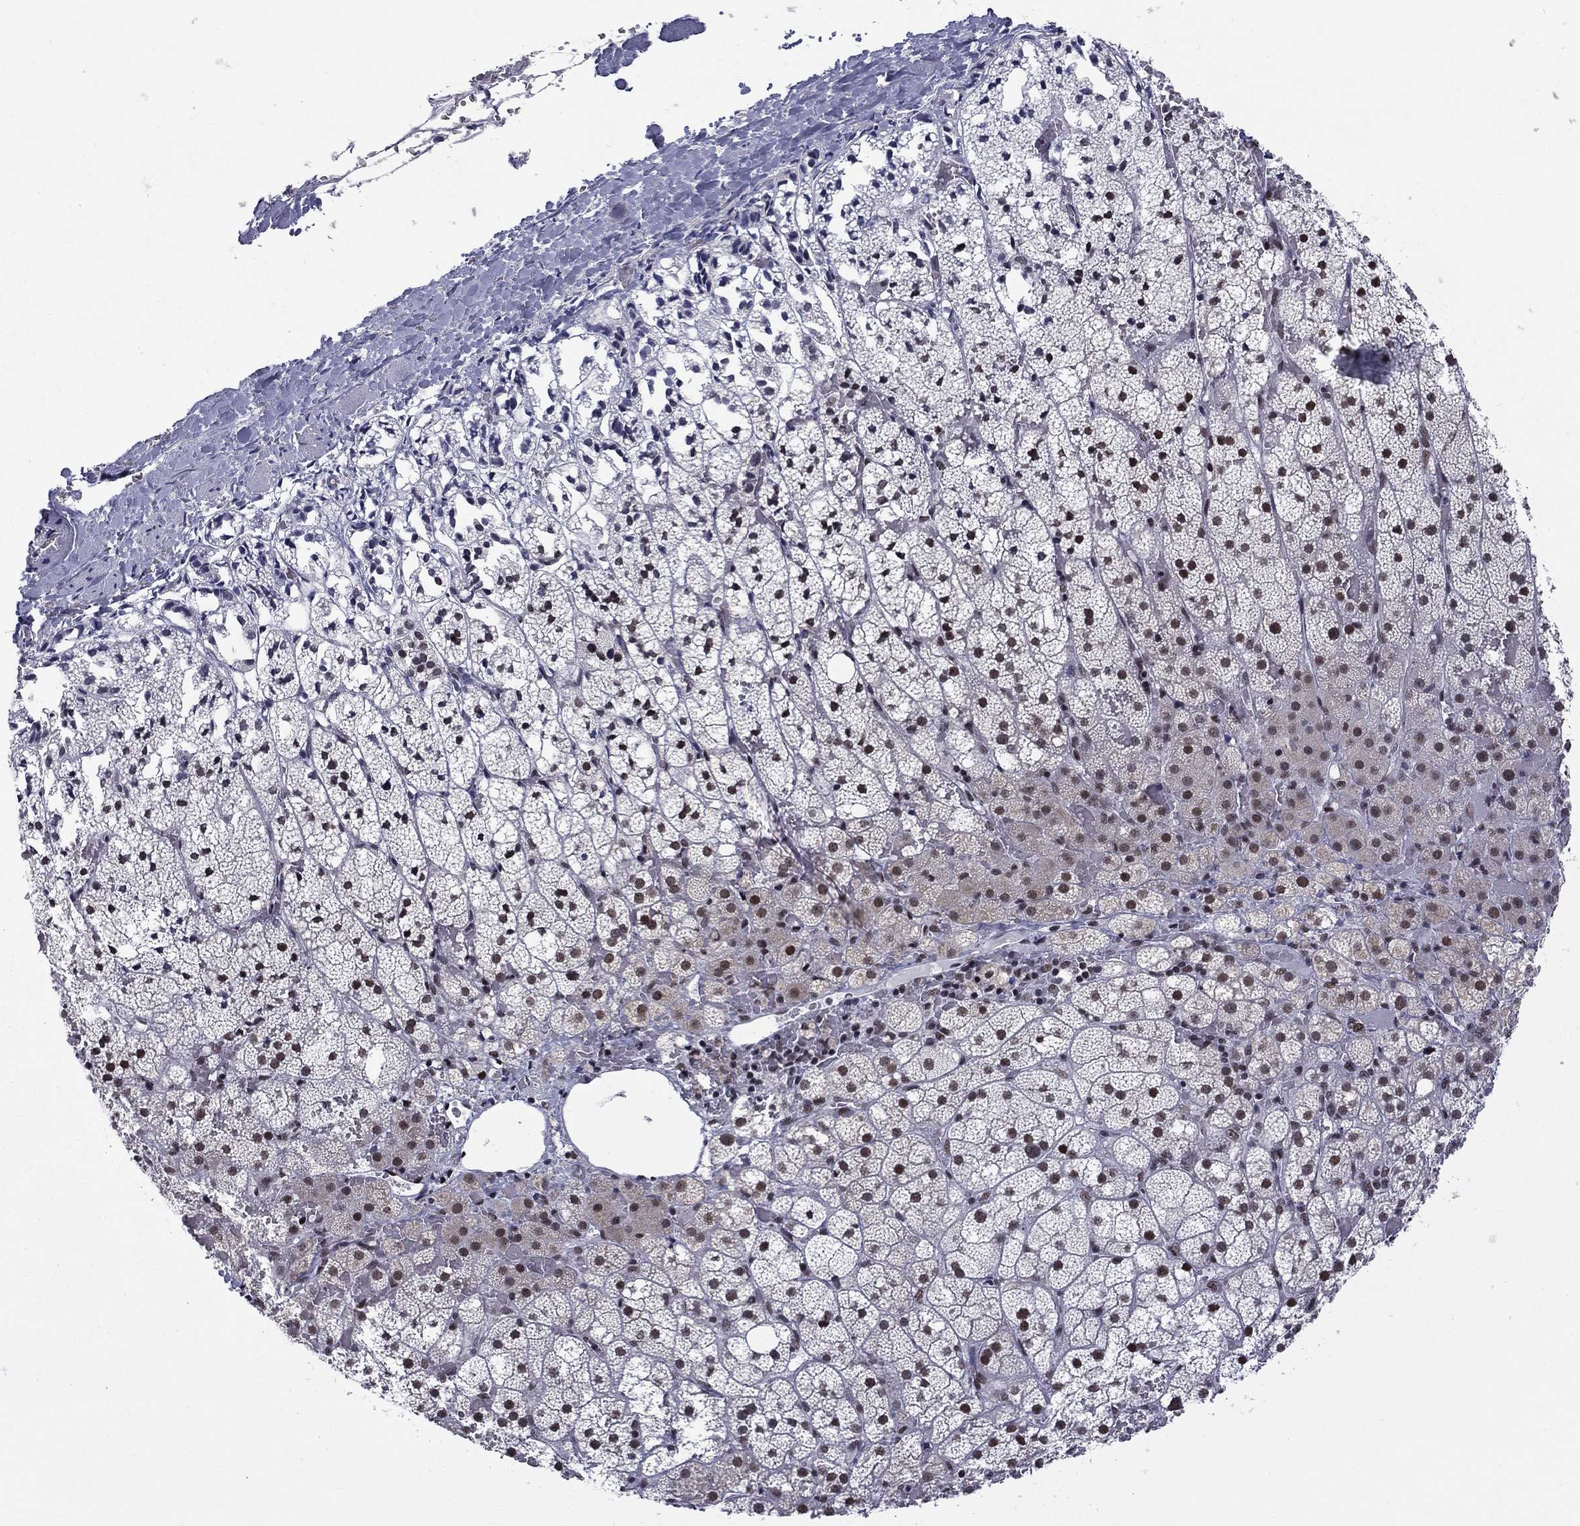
{"staining": {"intensity": "moderate", "quantity": "<25%", "location": "nuclear"}, "tissue": "adrenal gland", "cell_type": "Glandular cells", "image_type": "normal", "snomed": [{"axis": "morphology", "description": "Normal tissue, NOS"}, {"axis": "topography", "description": "Adrenal gland"}], "caption": "Protein staining exhibits moderate nuclear expression in approximately <25% of glandular cells in normal adrenal gland.", "gene": "ETV5", "patient": {"sex": "male", "age": 53}}